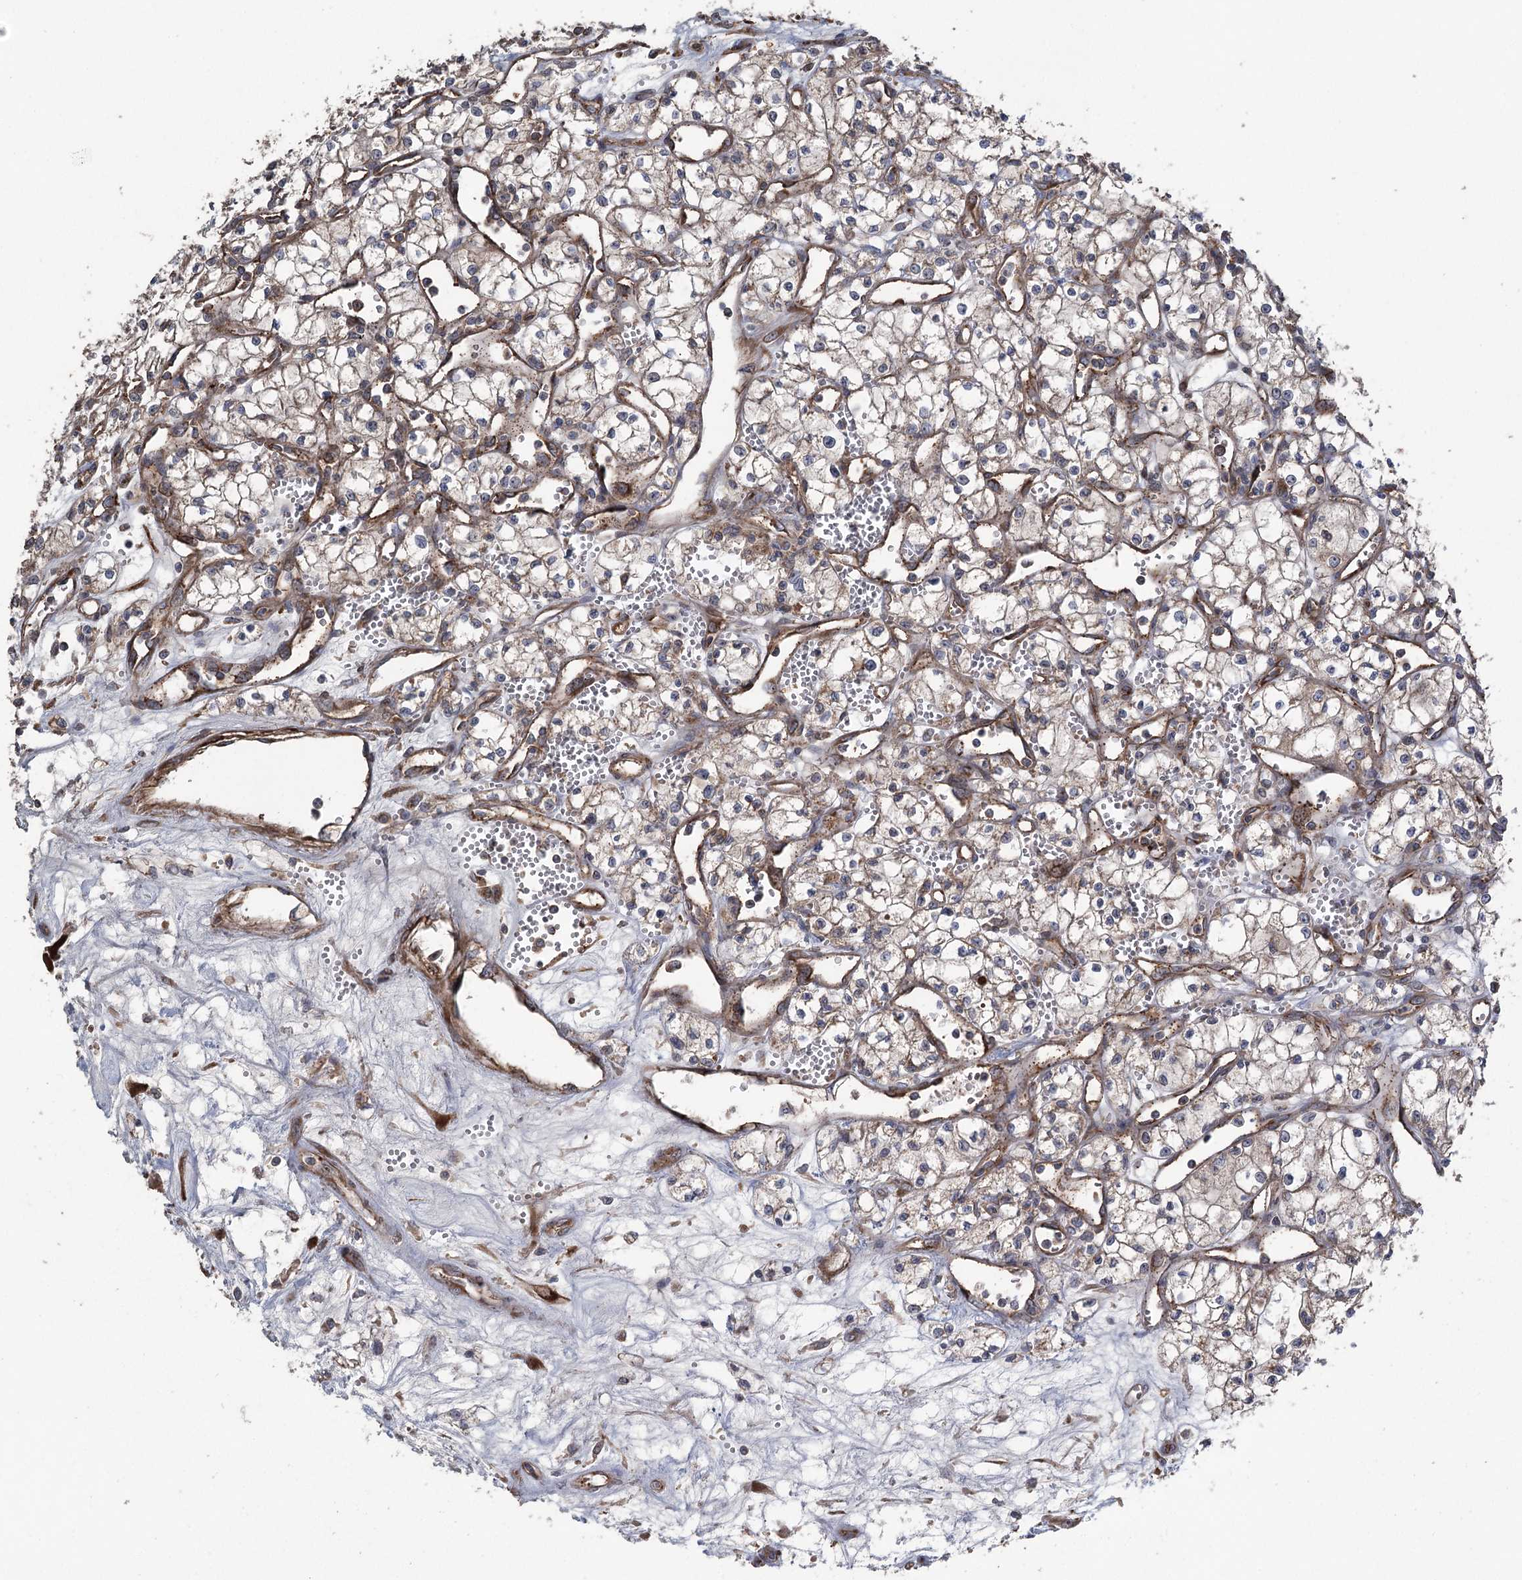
{"staining": {"intensity": "moderate", "quantity": ">75%", "location": "cytoplasmic/membranous"}, "tissue": "renal cancer", "cell_type": "Tumor cells", "image_type": "cancer", "snomed": [{"axis": "morphology", "description": "Adenocarcinoma, NOS"}, {"axis": "topography", "description": "Kidney"}], "caption": "High-power microscopy captured an IHC photomicrograph of renal adenocarcinoma, revealing moderate cytoplasmic/membranous staining in approximately >75% of tumor cells.", "gene": "RWDD4", "patient": {"sex": "male", "age": 59}}